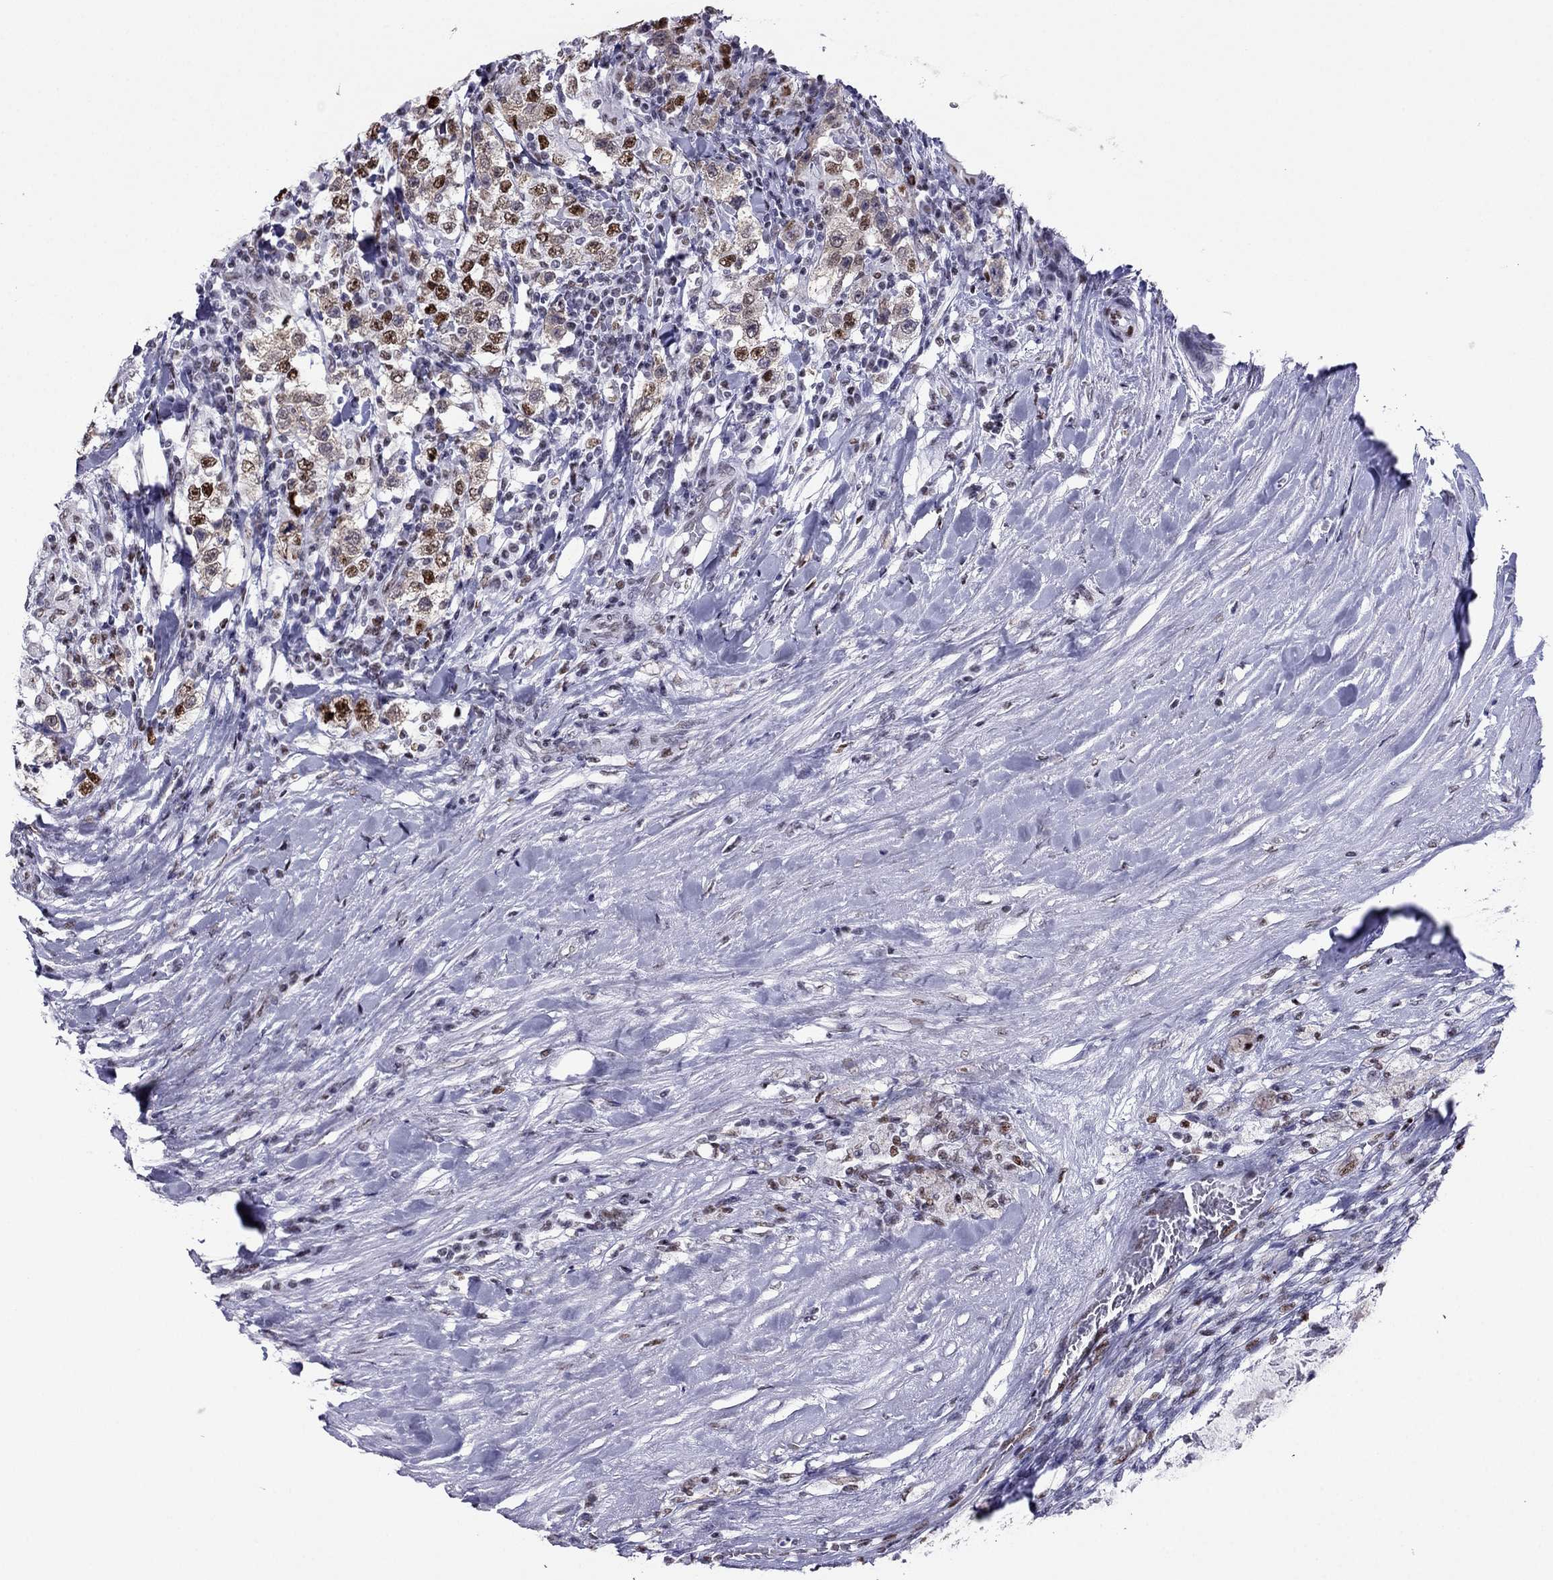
{"staining": {"intensity": "strong", "quantity": "<25%", "location": "nuclear"}, "tissue": "testis cancer", "cell_type": "Tumor cells", "image_type": "cancer", "snomed": [{"axis": "morphology", "description": "Seminoma, NOS"}, {"axis": "morphology", "description": "Carcinoma, Embryonal, NOS"}, {"axis": "topography", "description": "Testis"}], "caption": "Immunohistochemistry micrograph of neoplastic tissue: testis cancer (seminoma) stained using IHC exhibits medium levels of strong protein expression localized specifically in the nuclear of tumor cells, appearing as a nuclear brown color.", "gene": "PPM1G", "patient": {"sex": "male", "age": 41}}